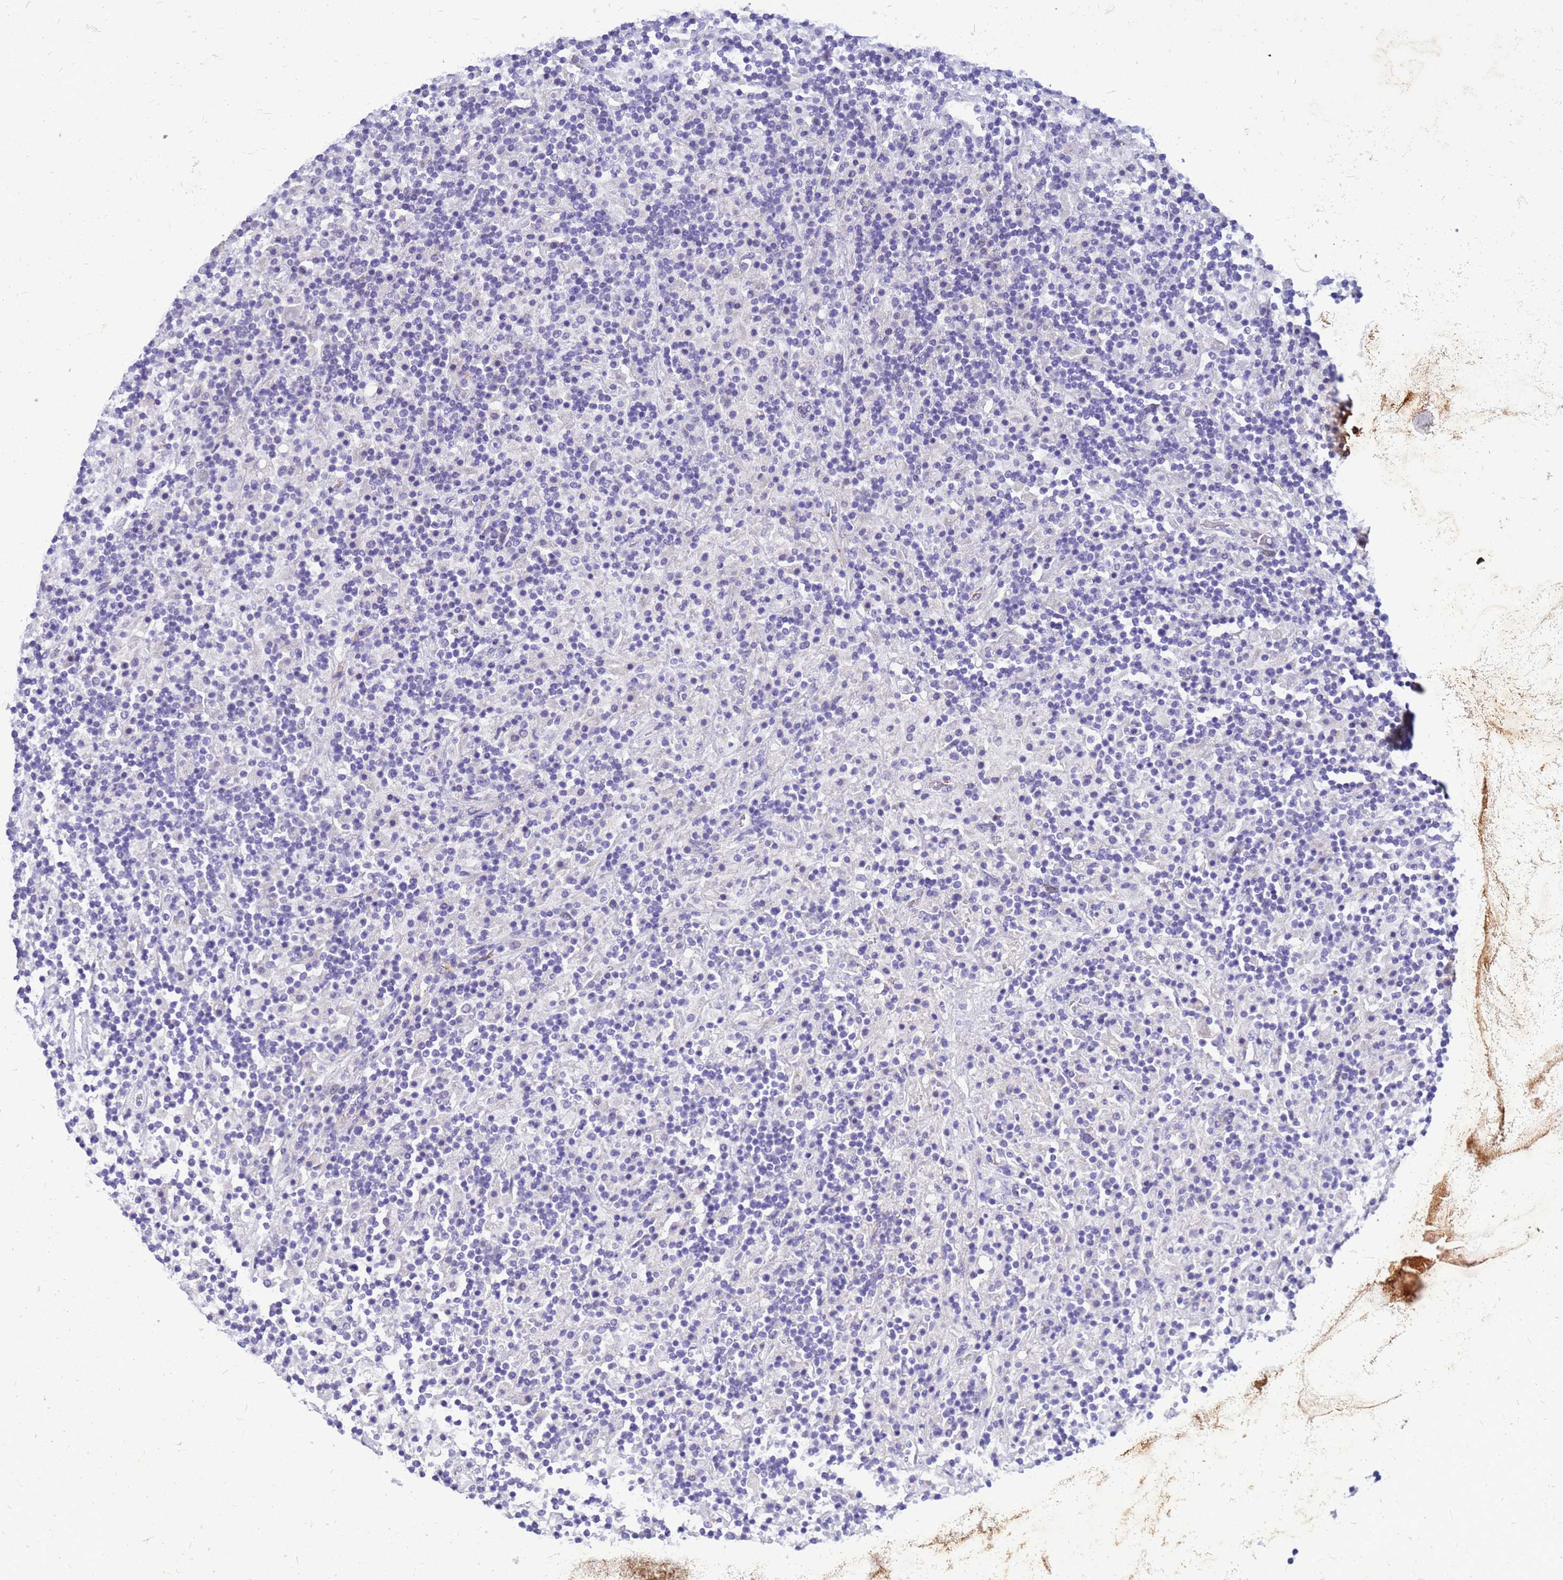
{"staining": {"intensity": "negative", "quantity": "none", "location": "none"}, "tissue": "lymphoma", "cell_type": "Tumor cells", "image_type": "cancer", "snomed": [{"axis": "morphology", "description": "Hodgkin's disease, NOS"}, {"axis": "topography", "description": "Lymph node"}], "caption": "Immunohistochemistry of lymphoma demonstrates no staining in tumor cells.", "gene": "AKR1C1", "patient": {"sex": "male", "age": 70}}